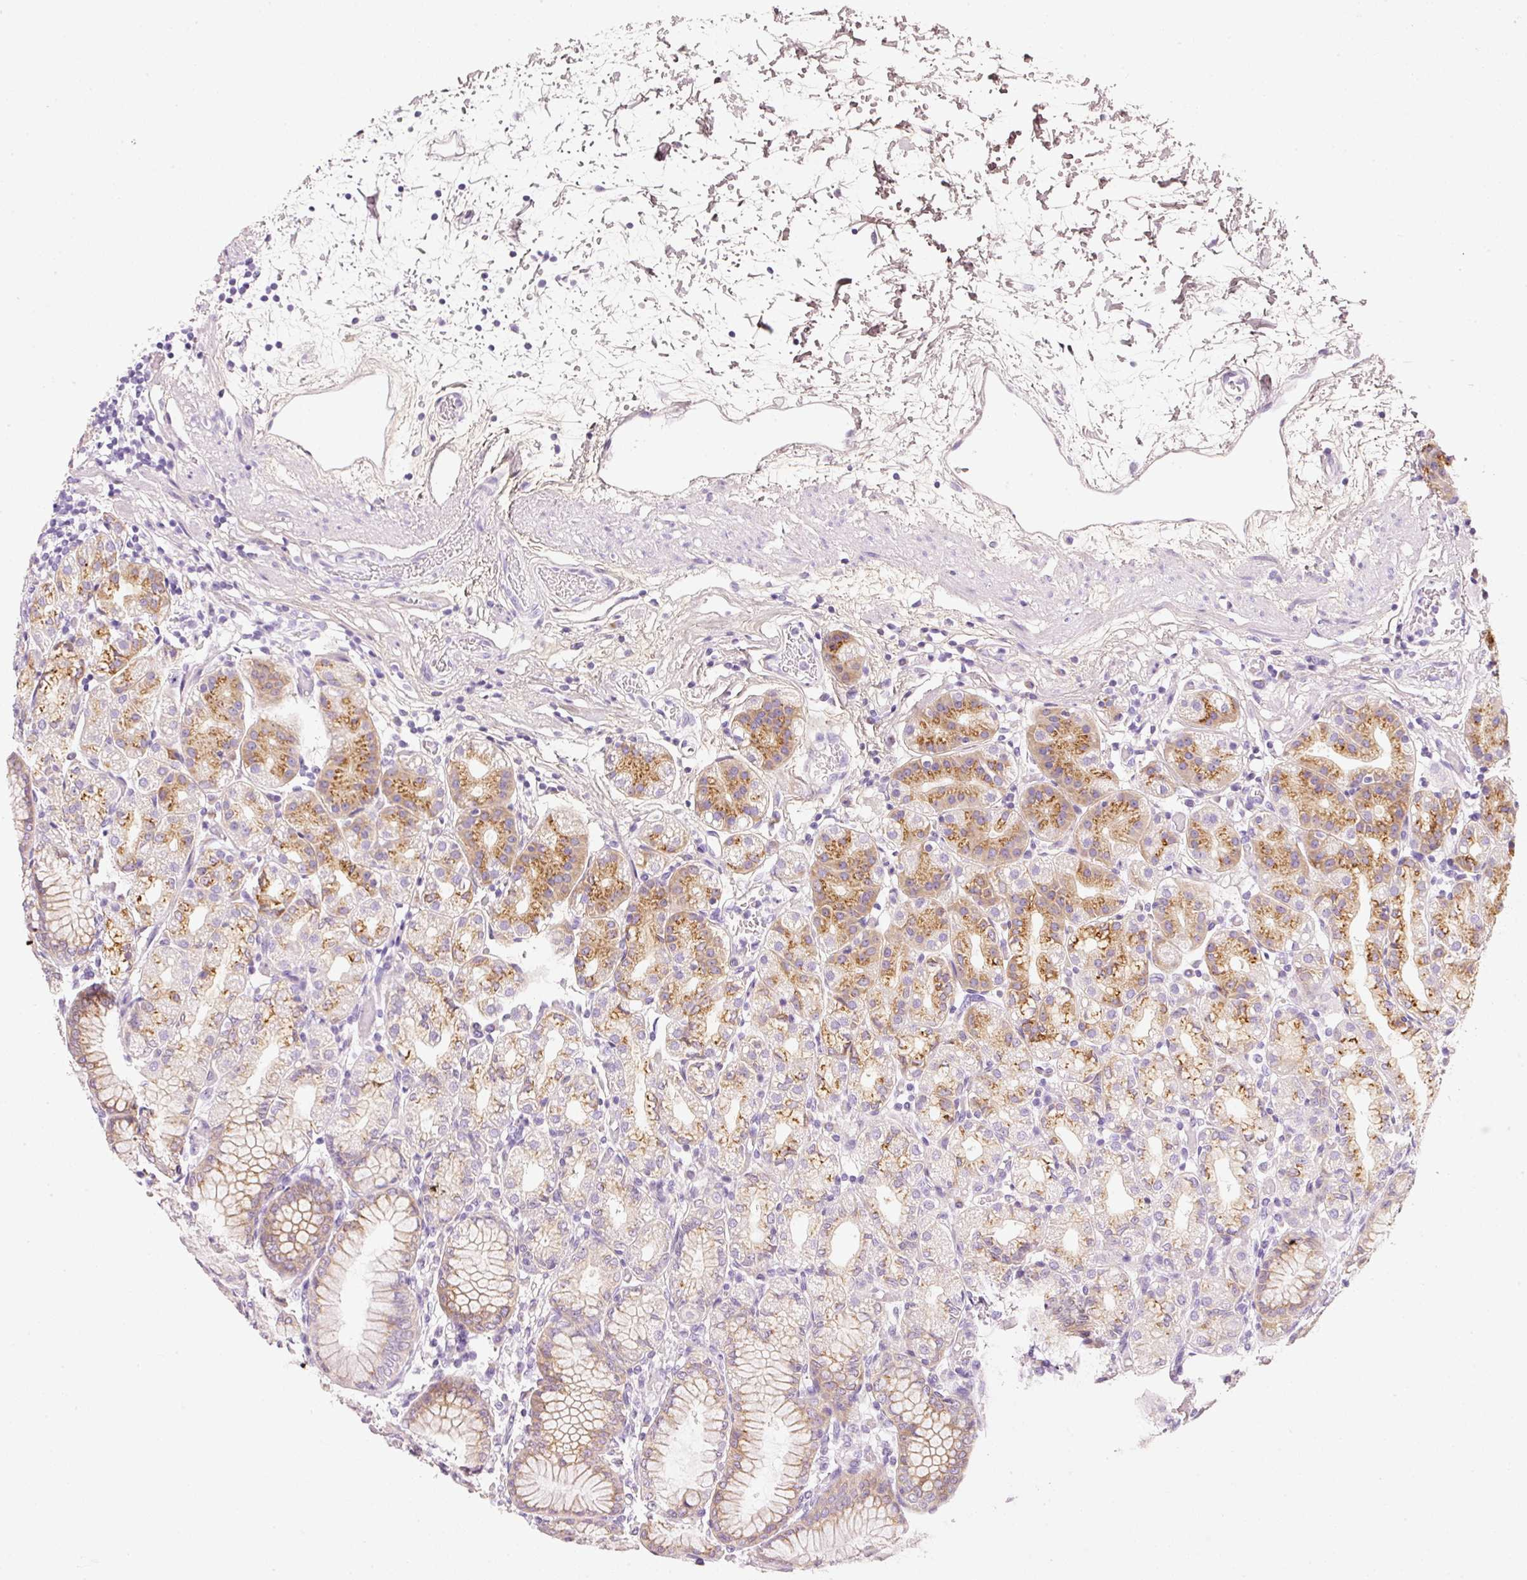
{"staining": {"intensity": "moderate", "quantity": "<25%", "location": "cytoplasmic/membranous"}, "tissue": "stomach", "cell_type": "Glandular cells", "image_type": "normal", "snomed": [{"axis": "morphology", "description": "Normal tissue, NOS"}, {"axis": "topography", "description": "Stomach"}], "caption": "Stomach stained with DAB (3,3'-diaminobenzidine) immunohistochemistry reveals low levels of moderate cytoplasmic/membranous expression in about <25% of glandular cells.", "gene": "PDXDC1", "patient": {"sex": "female", "age": 57}}